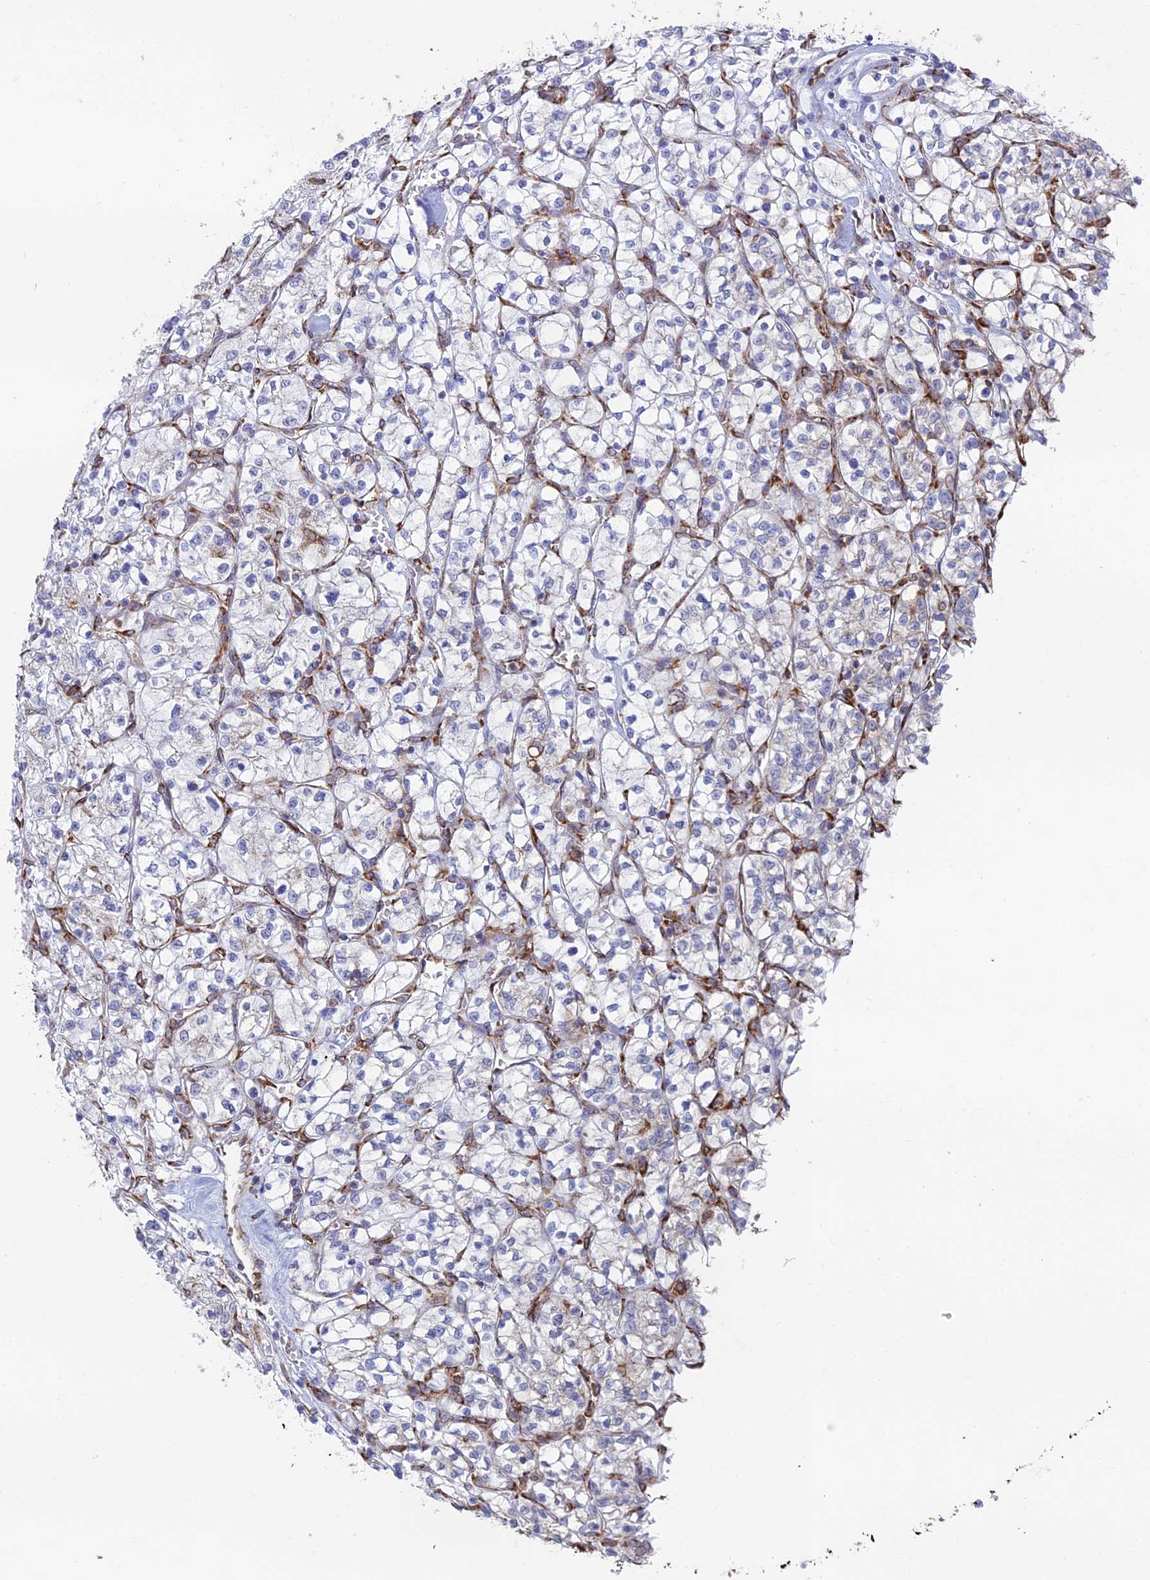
{"staining": {"intensity": "negative", "quantity": "none", "location": "none"}, "tissue": "renal cancer", "cell_type": "Tumor cells", "image_type": "cancer", "snomed": [{"axis": "morphology", "description": "Adenocarcinoma, NOS"}, {"axis": "topography", "description": "Kidney"}], "caption": "High power microscopy image of an immunohistochemistry (IHC) micrograph of renal adenocarcinoma, revealing no significant expression in tumor cells.", "gene": "CCDC69", "patient": {"sex": "female", "age": 64}}